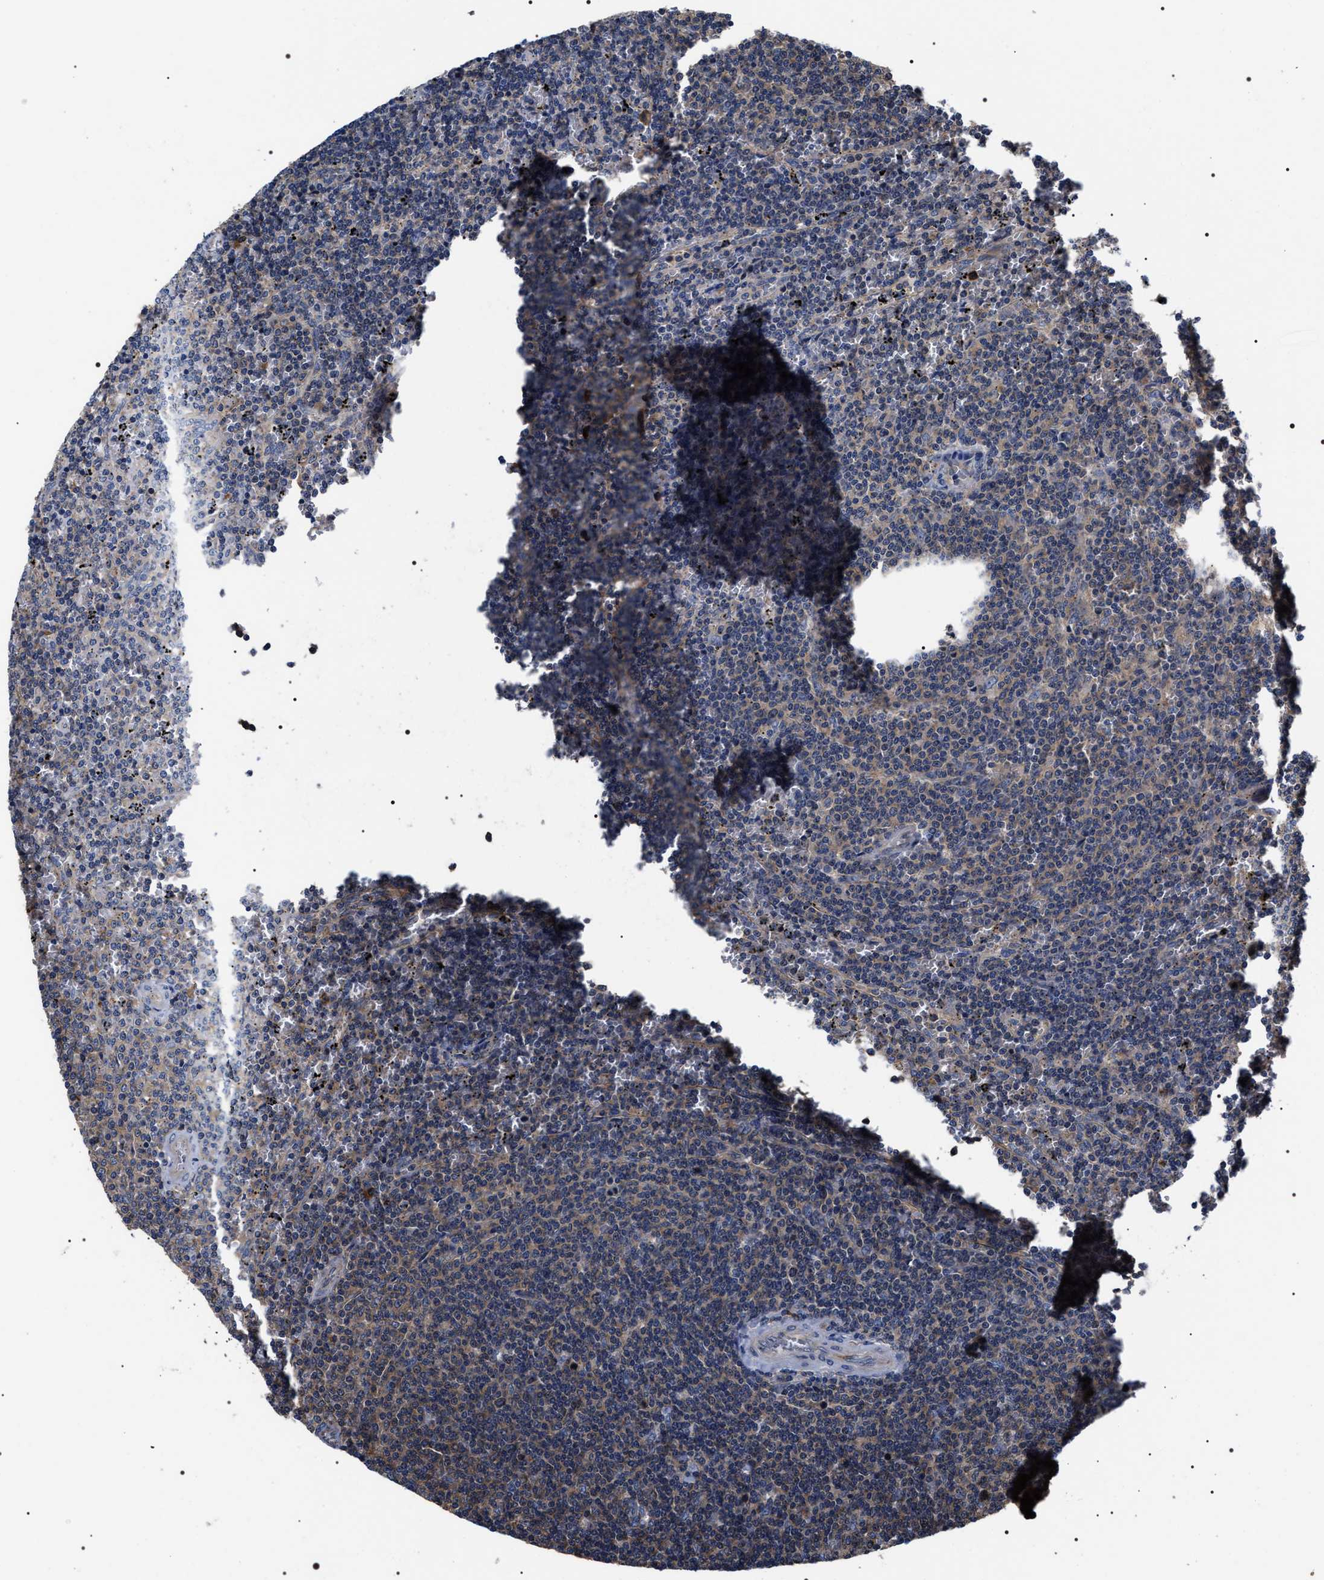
{"staining": {"intensity": "weak", "quantity": "<25%", "location": "cytoplasmic/membranous"}, "tissue": "lymphoma", "cell_type": "Tumor cells", "image_type": "cancer", "snomed": [{"axis": "morphology", "description": "Malignant lymphoma, non-Hodgkin's type, Low grade"}, {"axis": "topography", "description": "Spleen"}], "caption": "DAB immunohistochemical staining of low-grade malignant lymphoma, non-Hodgkin's type shows no significant expression in tumor cells.", "gene": "MIS18A", "patient": {"sex": "female", "age": 50}}